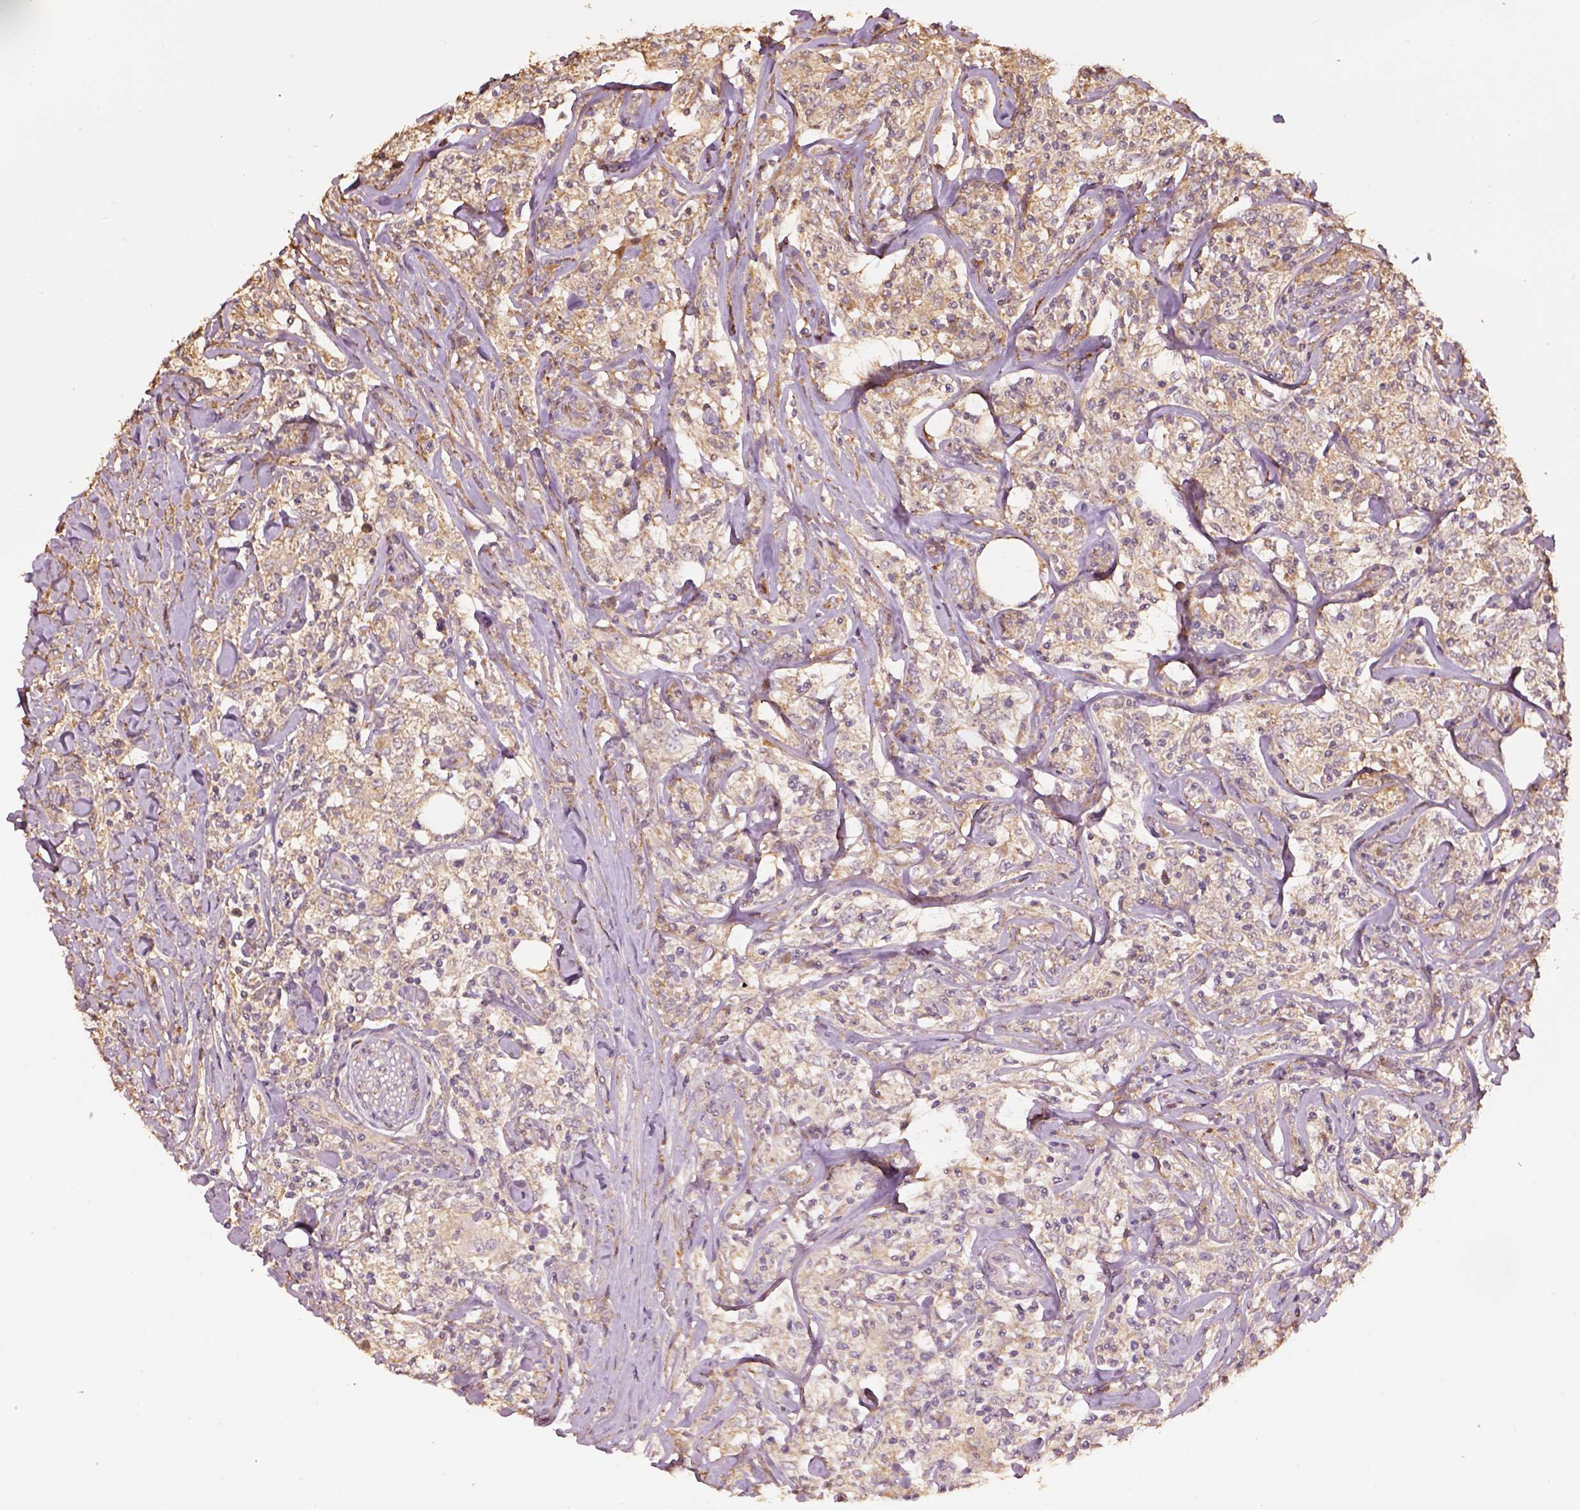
{"staining": {"intensity": "weak", "quantity": ">75%", "location": "cytoplasmic/membranous"}, "tissue": "lymphoma", "cell_type": "Tumor cells", "image_type": "cancer", "snomed": [{"axis": "morphology", "description": "Malignant lymphoma, non-Hodgkin's type, High grade"}, {"axis": "topography", "description": "Lymph node"}], "caption": "A photomicrograph showing weak cytoplasmic/membranous expression in about >75% of tumor cells in lymphoma, as visualized by brown immunohistochemical staining.", "gene": "AP1B1", "patient": {"sex": "female", "age": 84}}